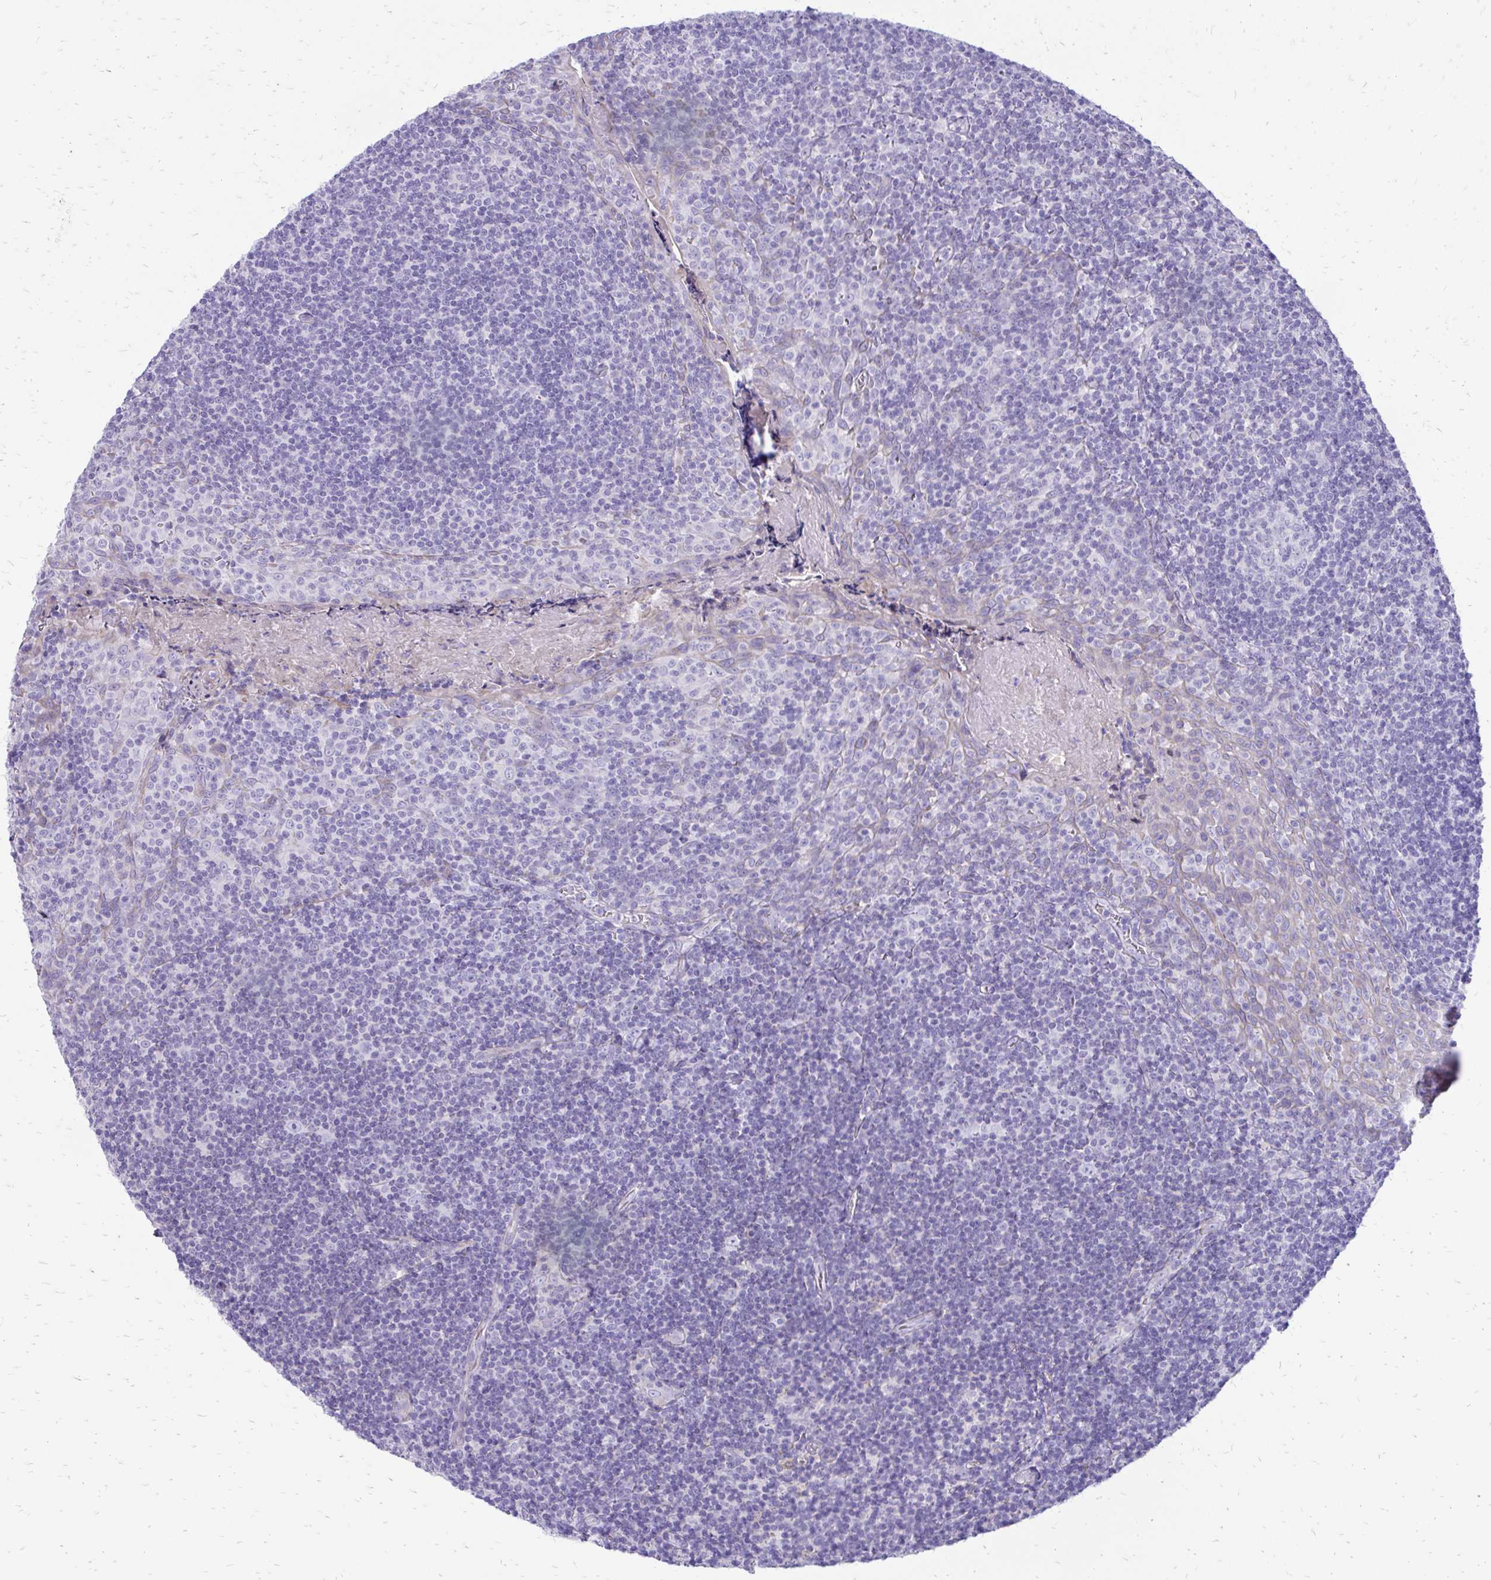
{"staining": {"intensity": "negative", "quantity": "none", "location": "none"}, "tissue": "tonsil", "cell_type": "Germinal center cells", "image_type": "normal", "snomed": [{"axis": "morphology", "description": "Normal tissue, NOS"}, {"axis": "morphology", "description": "Inflammation, NOS"}, {"axis": "topography", "description": "Tonsil"}], "caption": "High power microscopy image of an immunohistochemistry (IHC) histopathology image of benign tonsil, revealing no significant positivity in germinal center cells.", "gene": "SIGLEC11", "patient": {"sex": "female", "age": 31}}